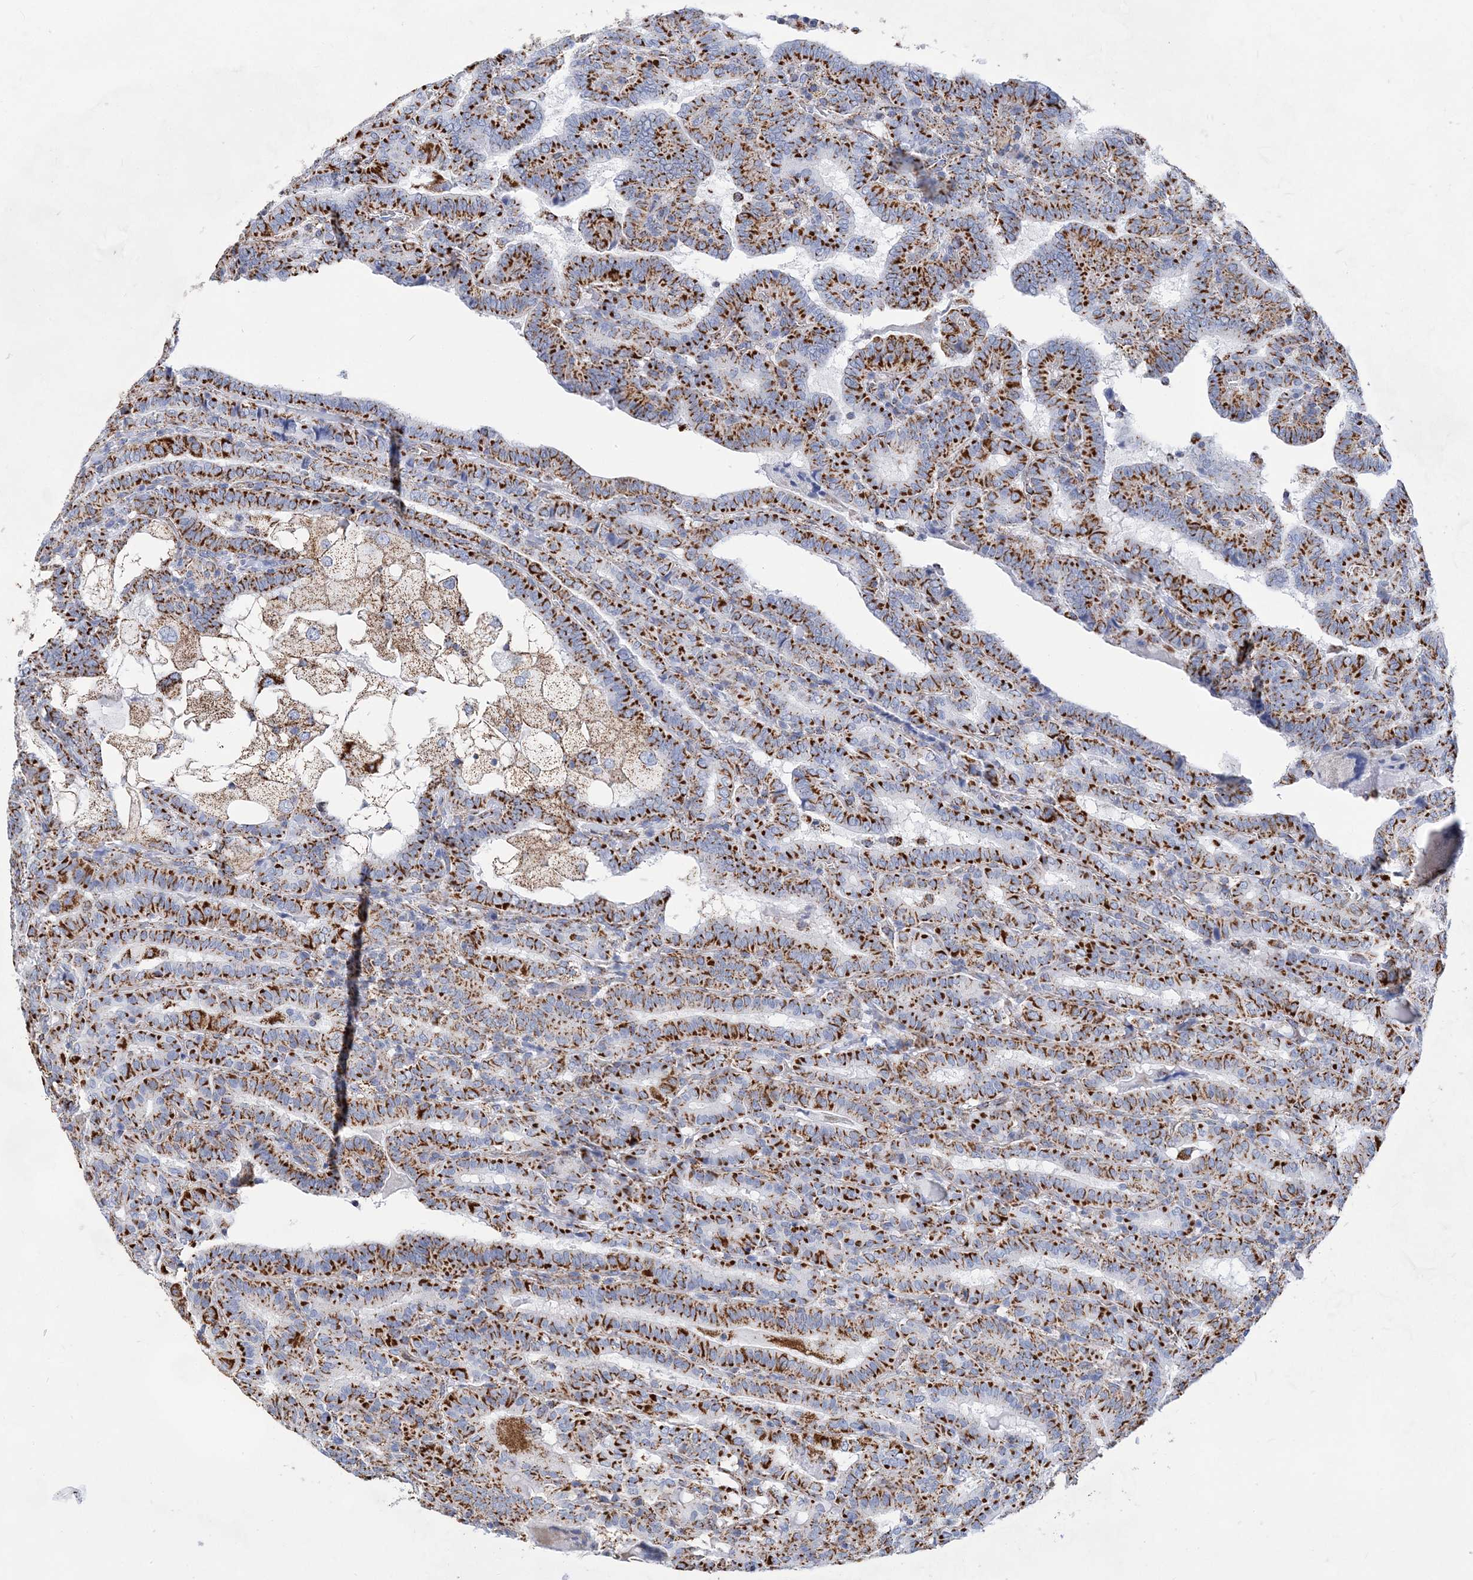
{"staining": {"intensity": "strong", "quantity": ">75%", "location": "cytoplasmic/membranous"}, "tissue": "thyroid cancer", "cell_type": "Tumor cells", "image_type": "cancer", "snomed": [{"axis": "morphology", "description": "Papillary adenocarcinoma, NOS"}, {"axis": "topography", "description": "Thyroid gland"}], "caption": "High-magnification brightfield microscopy of thyroid cancer (papillary adenocarcinoma) stained with DAB (brown) and counterstained with hematoxylin (blue). tumor cells exhibit strong cytoplasmic/membranous positivity is appreciated in approximately>75% of cells. (Brightfield microscopy of DAB IHC at high magnification).", "gene": "ACOT9", "patient": {"sex": "female", "age": 72}}